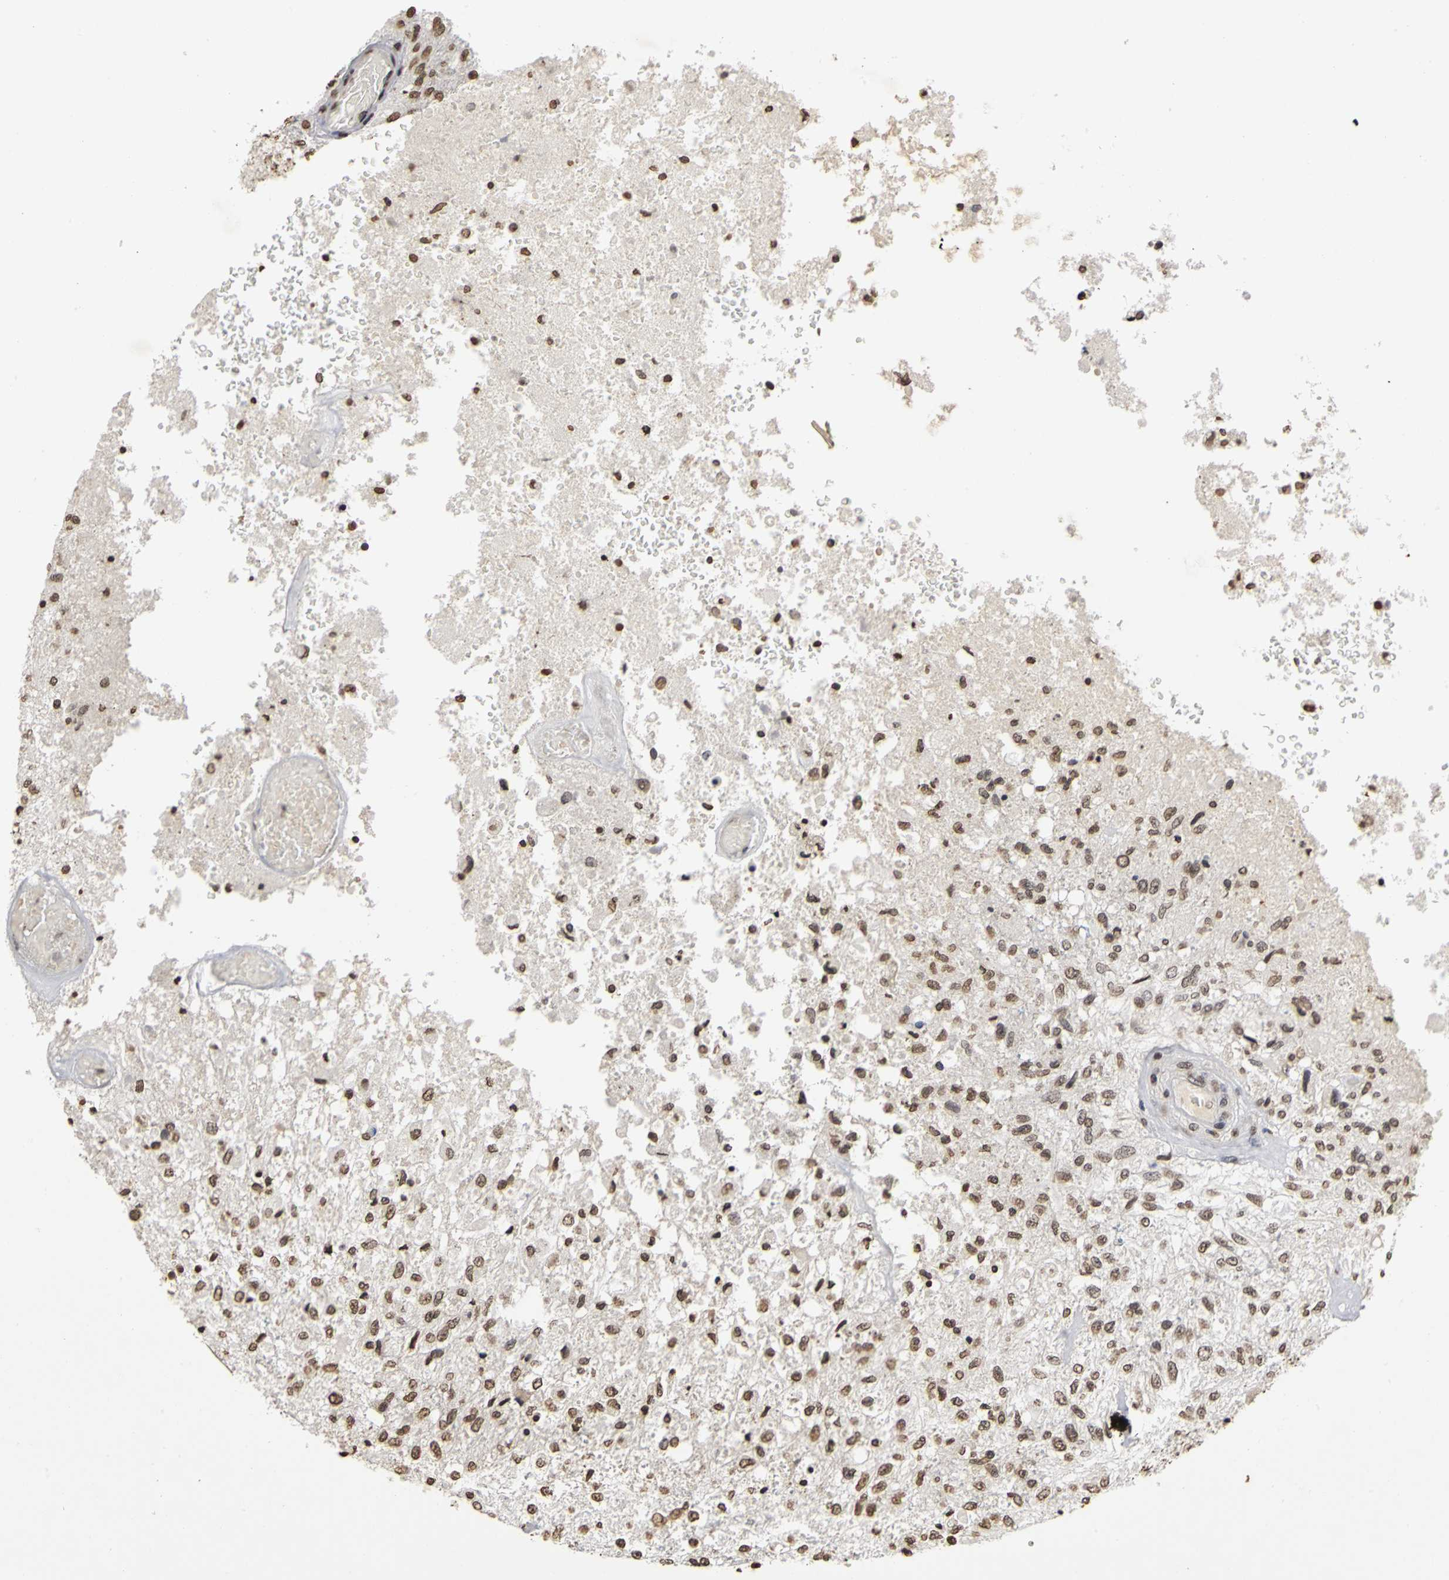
{"staining": {"intensity": "moderate", "quantity": ">75%", "location": "nuclear"}, "tissue": "glioma", "cell_type": "Tumor cells", "image_type": "cancer", "snomed": [{"axis": "morphology", "description": "Normal tissue, NOS"}, {"axis": "morphology", "description": "Glioma, malignant, High grade"}, {"axis": "topography", "description": "Cerebral cortex"}], "caption": "An immunohistochemistry micrograph of neoplastic tissue is shown. Protein staining in brown highlights moderate nuclear positivity in glioma within tumor cells. The protein is shown in brown color, while the nuclei are stained blue.", "gene": "ERCC2", "patient": {"sex": "male", "age": 77}}